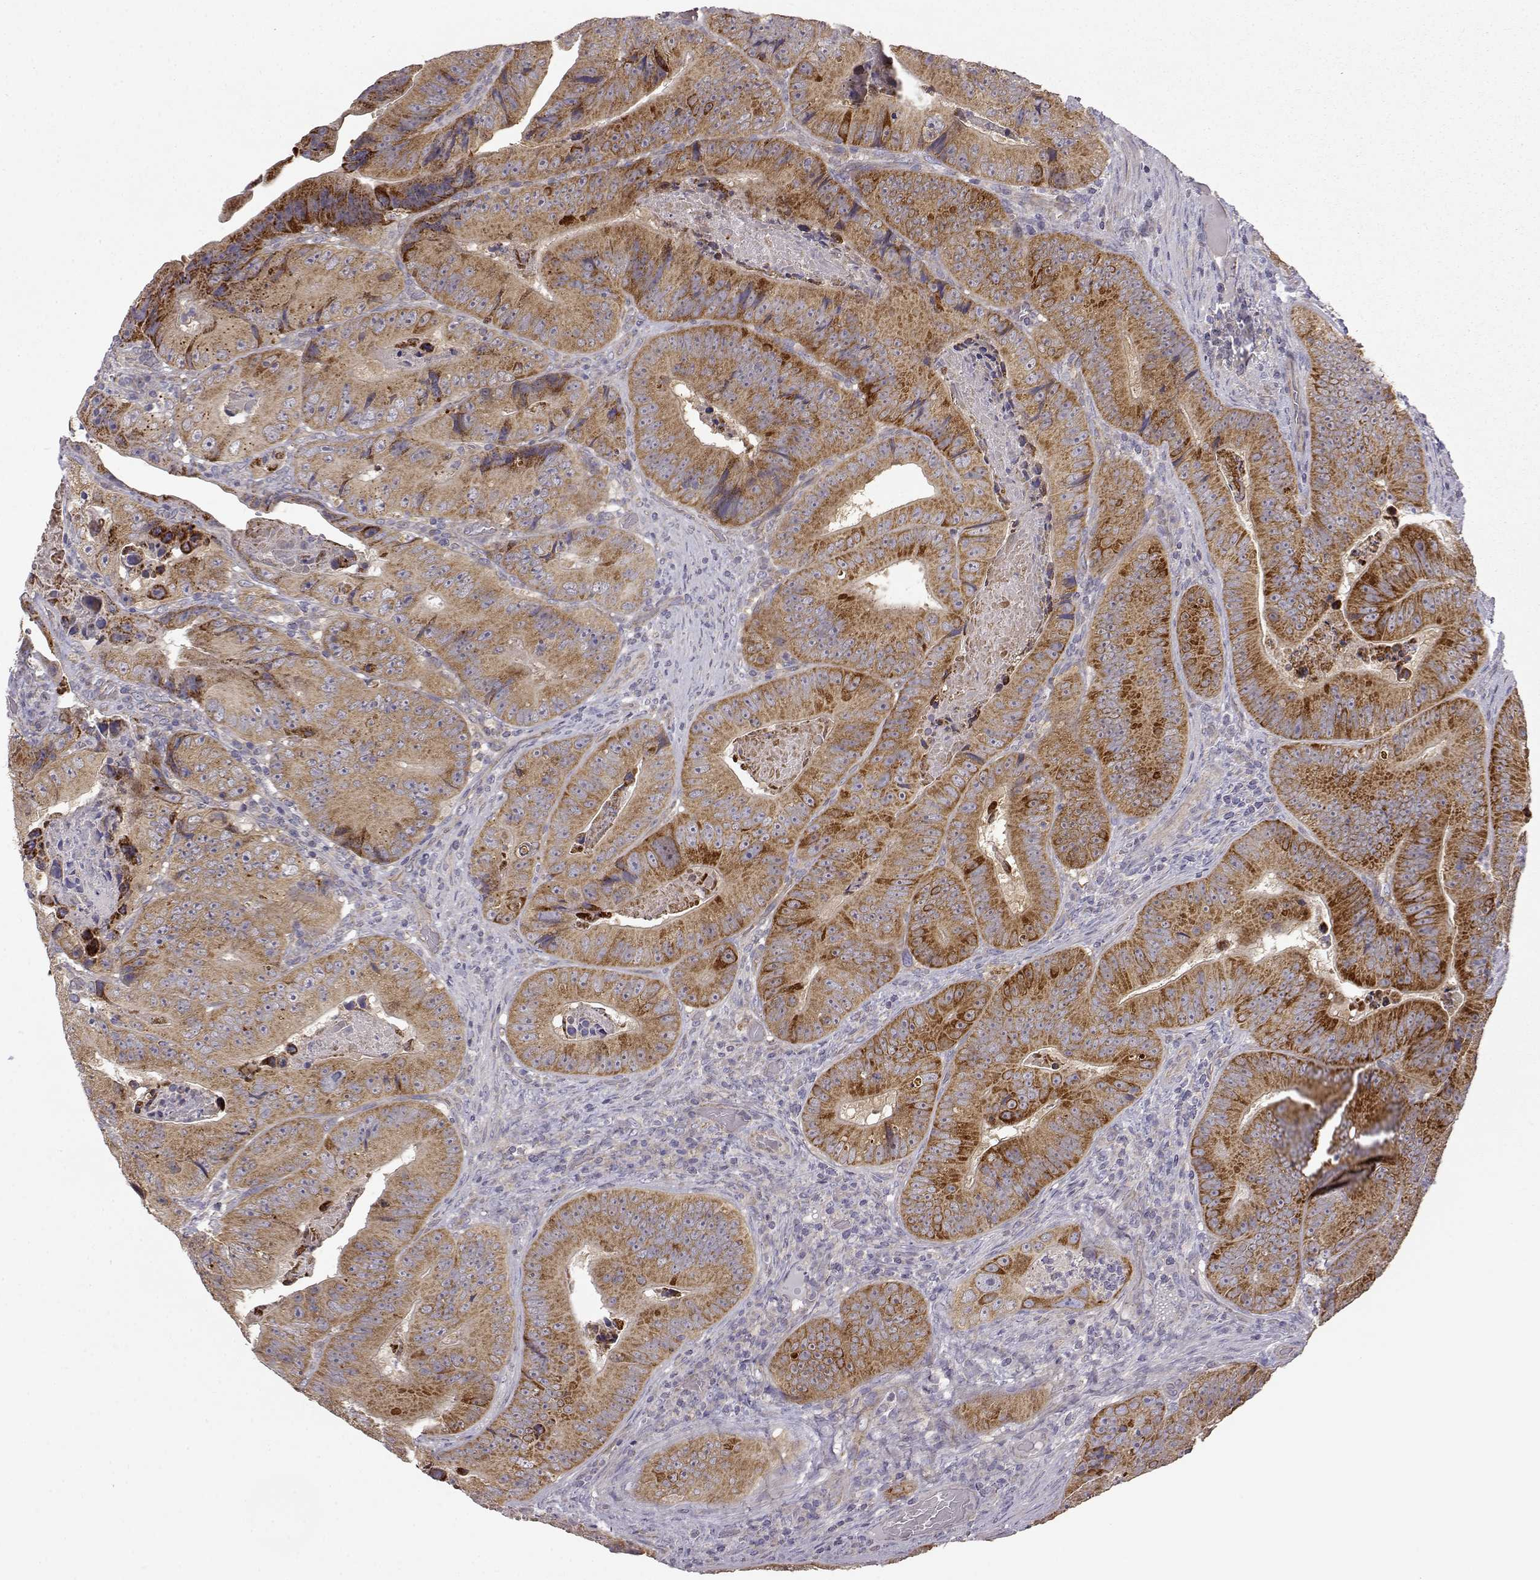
{"staining": {"intensity": "moderate", "quantity": ">75%", "location": "cytoplasmic/membranous"}, "tissue": "colorectal cancer", "cell_type": "Tumor cells", "image_type": "cancer", "snomed": [{"axis": "morphology", "description": "Adenocarcinoma, NOS"}, {"axis": "topography", "description": "Colon"}], "caption": "Moderate cytoplasmic/membranous staining for a protein is present in about >75% of tumor cells of colorectal cancer using immunohistochemistry.", "gene": "DDC", "patient": {"sex": "female", "age": 86}}